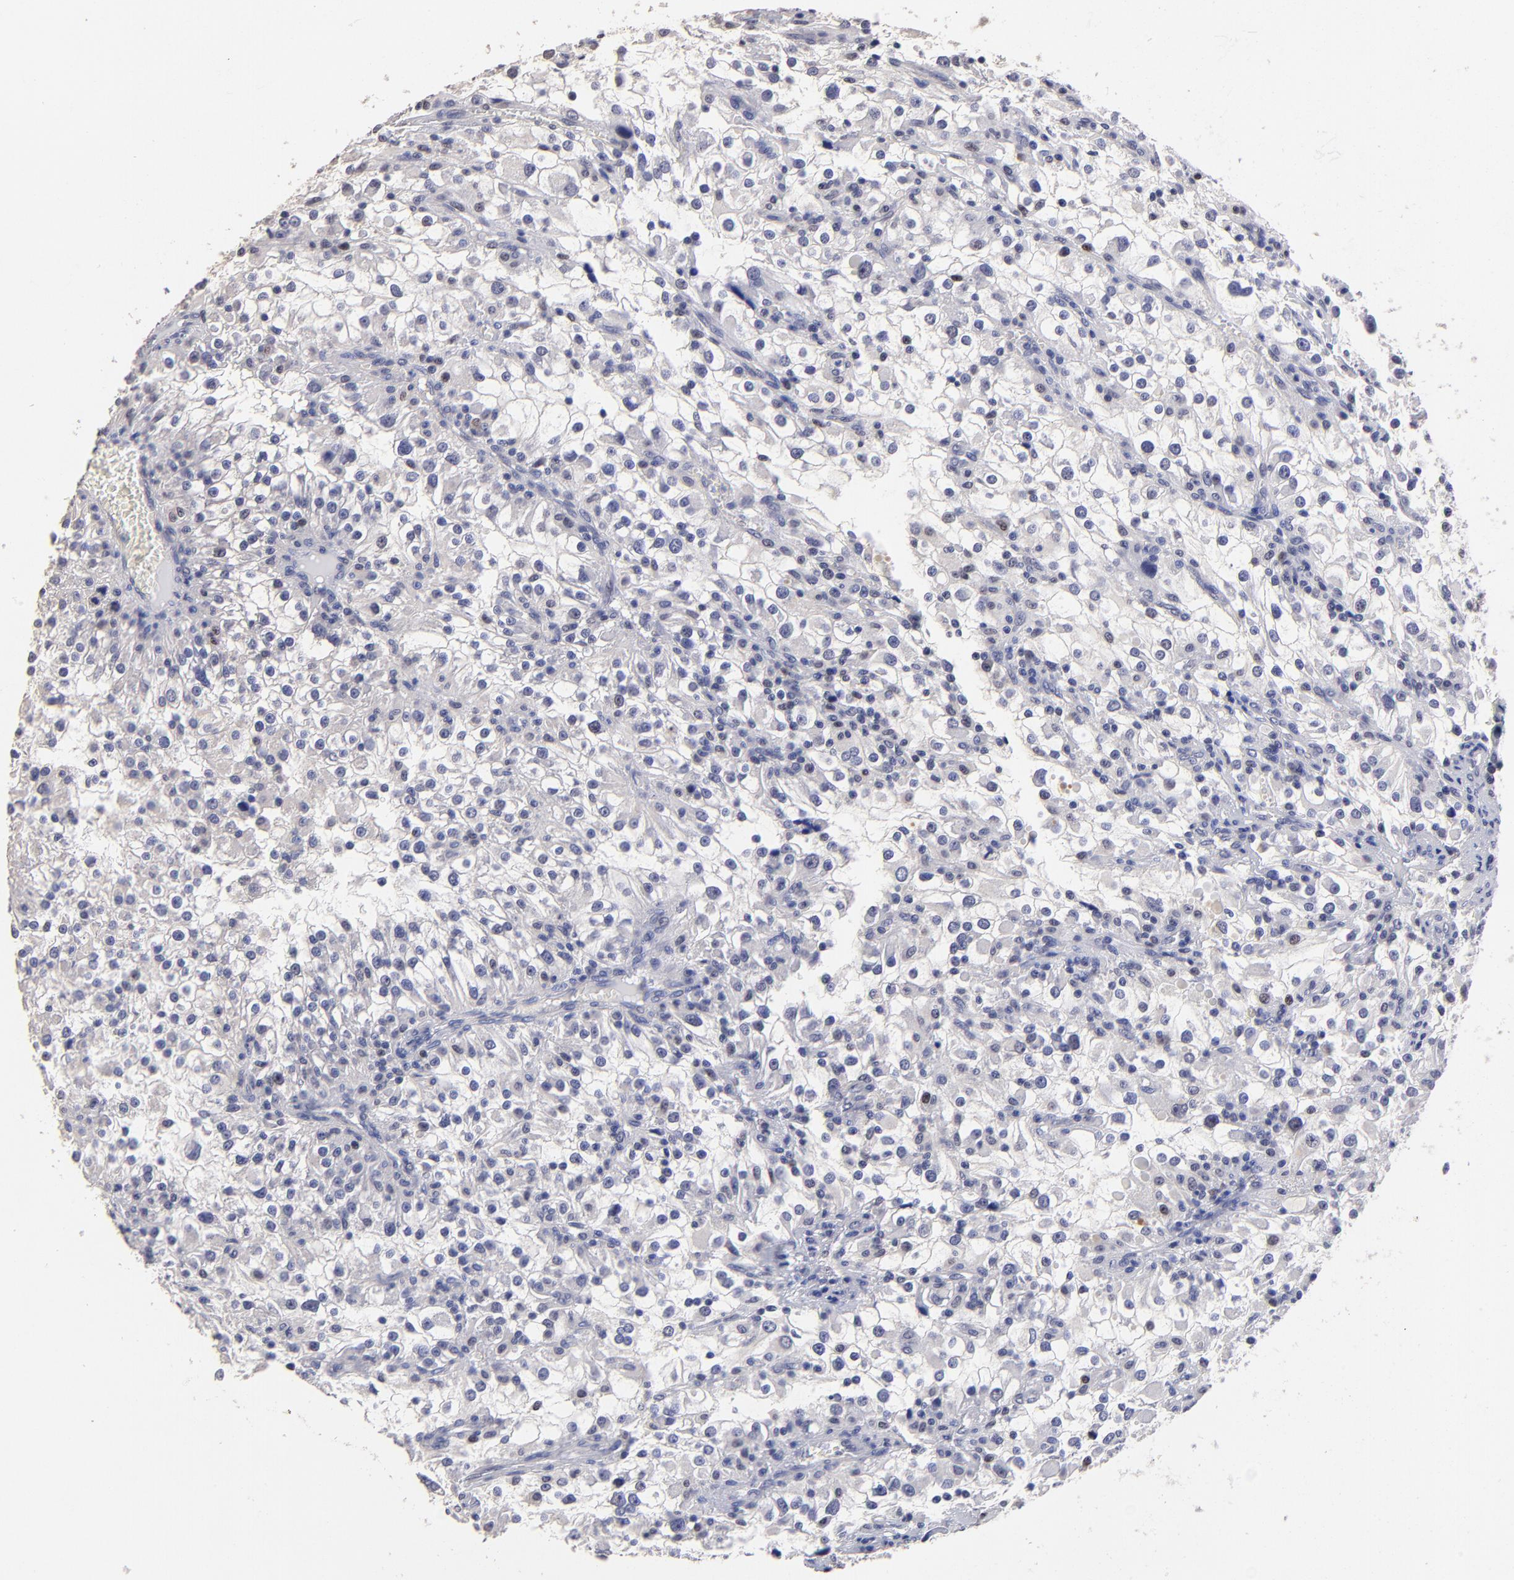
{"staining": {"intensity": "weak", "quantity": "<25%", "location": "nuclear"}, "tissue": "renal cancer", "cell_type": "Tumor cells", "image_type": "cancer", "snomed": [{"axis": "morphology", "description": "Adenocarcinoma, NOS"}, {"axis": "topography", "description": "Kidney"}], "caption": "Immunohistochemistry image of neoplastic tissue: human renal cancer (adenocarcinoma) stained with DAB shows no significant protein positivity in tumor cells.", "gene": "DNMT1", "patient": {"sex": "female", "age": 52}}